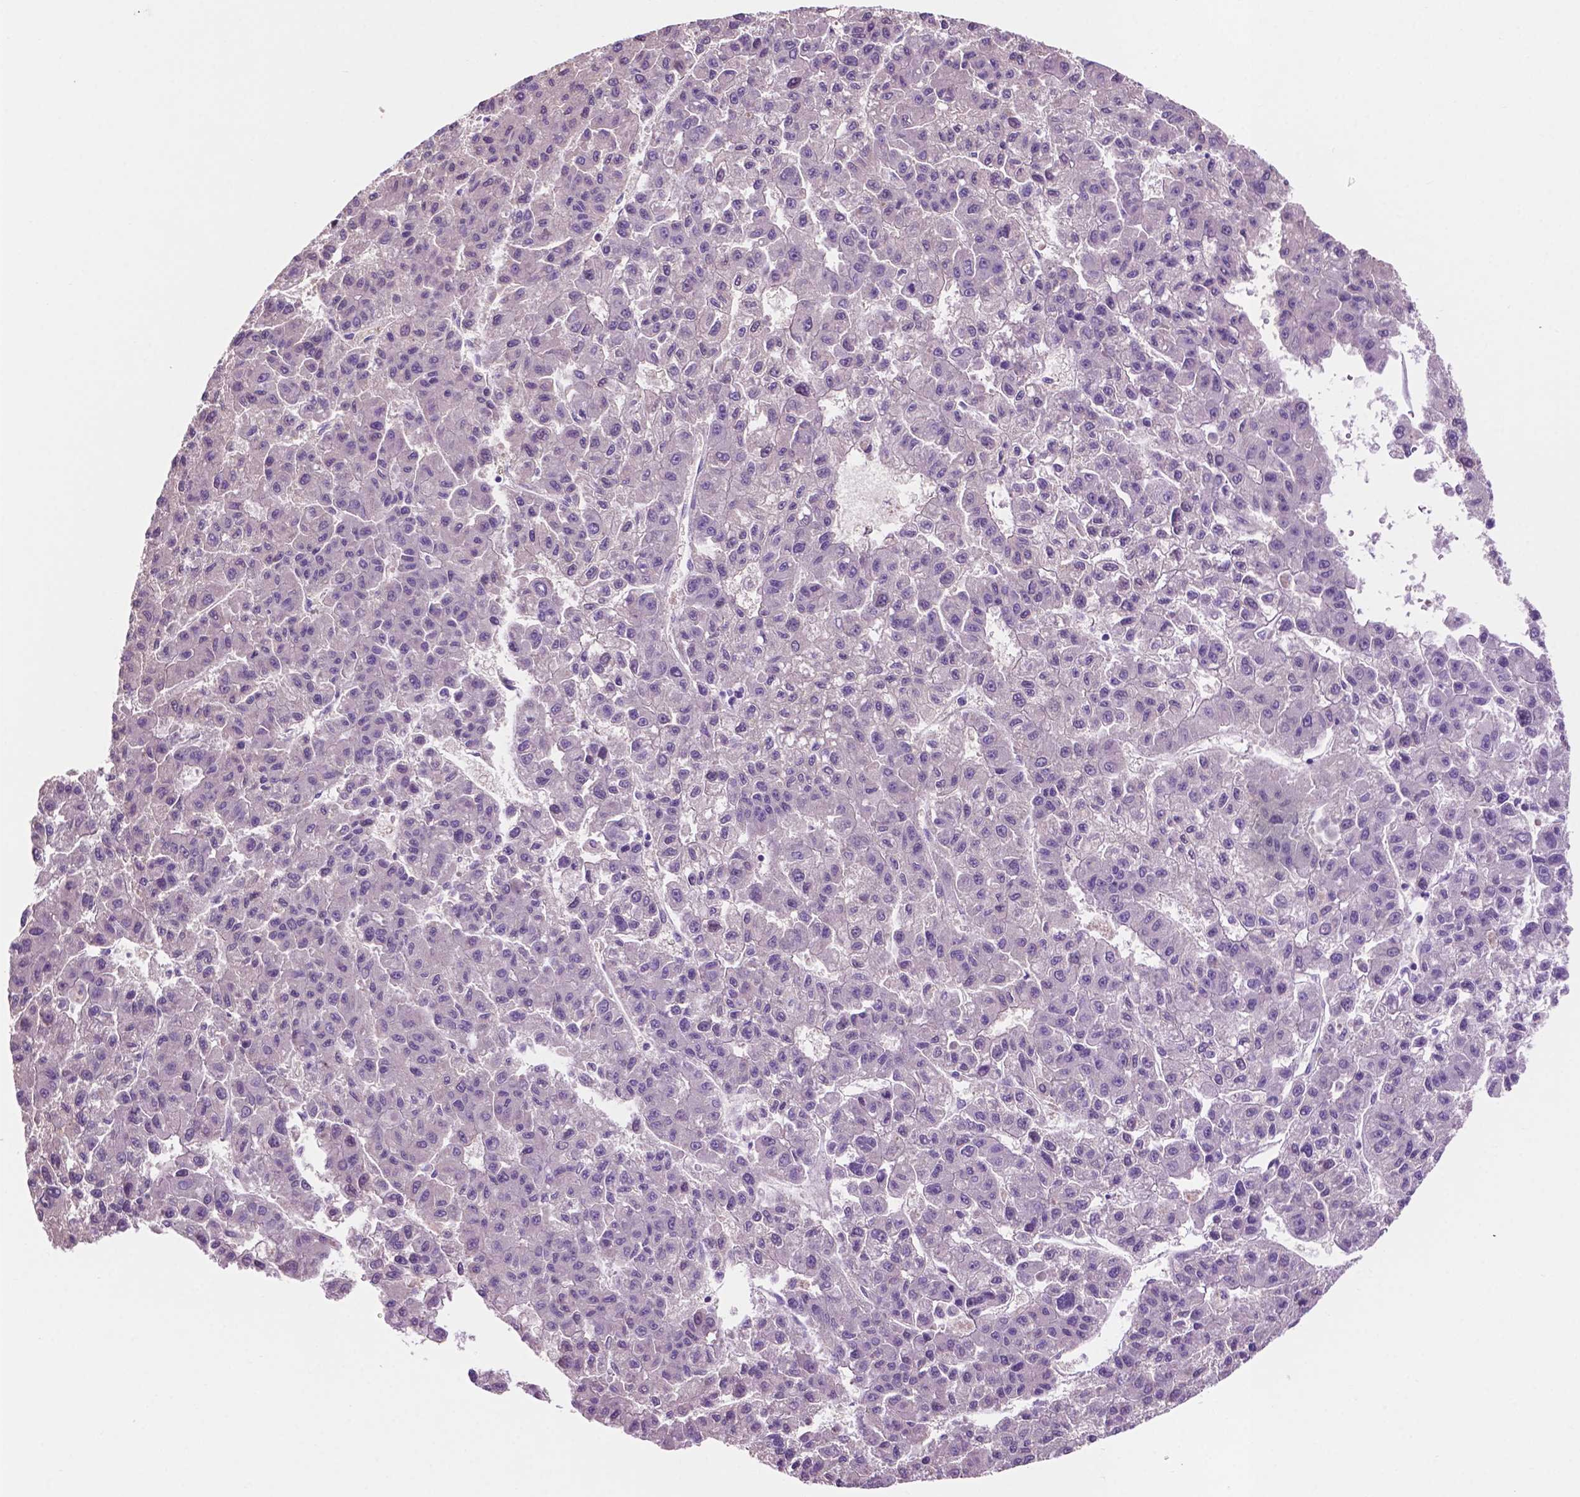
{"staining": {"intensity": "negative", "quantity": "none", "location": "none"}, "tissue": "liver cancer", "cell_type": "Tumor cells", "image_type": "cancer", "snomed": [{"axis": "morphology", "description": "Carcinoma, Hepatocellular, NOS"}, {"axis": "topography", "description": "Liver"}], "caption": "Micrograph shows no protein positivity in tumor cells of liver hepatocellular carcinoma tissue.", "gene": "ACY3", "patient": {"sex": "male", "age": 70}}